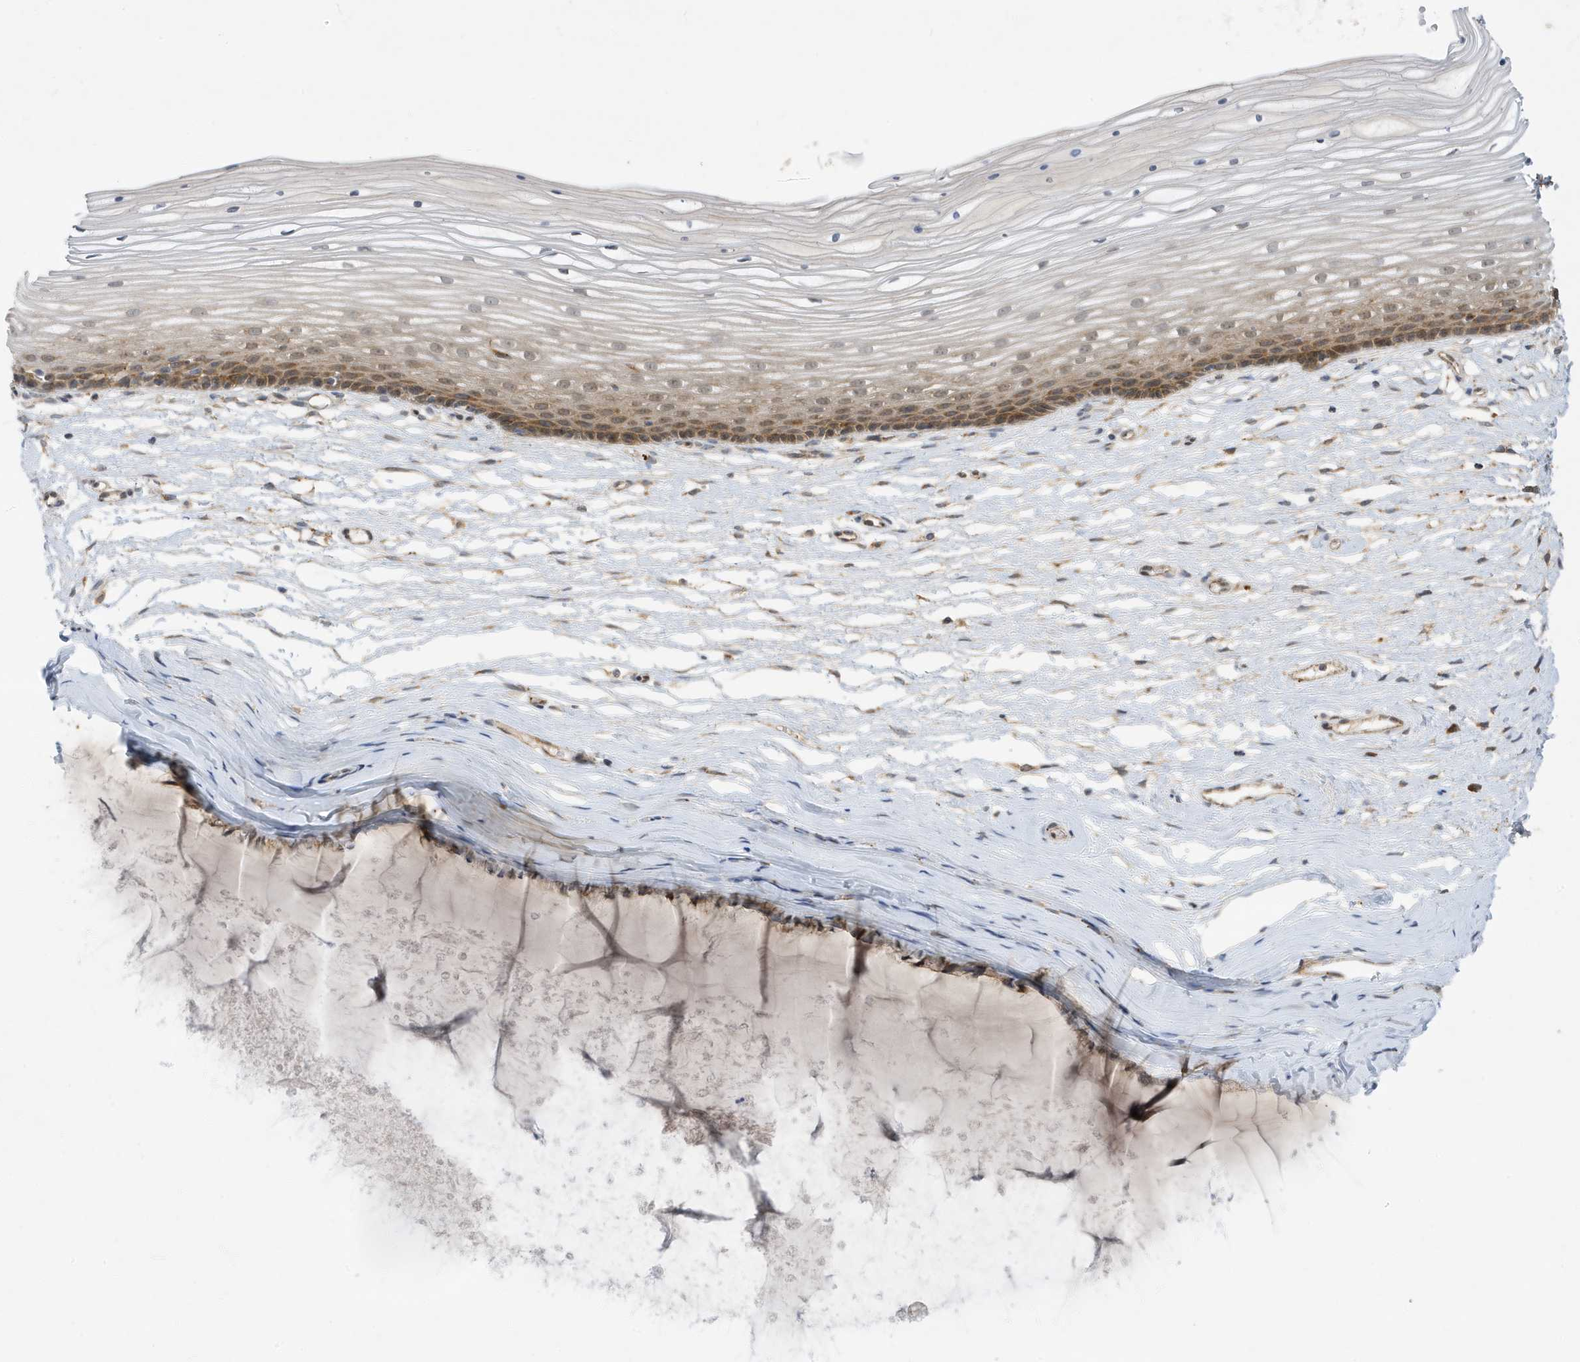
{"staining": {"intensity": "moderate", "quantity": ">75%", "location": "cytoplasmic/membranous"}, "tissue": "vagina", "cell_type": "Squamous epithelial cells", "image_type": "normal", "snomed": [{"axis": "morphology", "description": "Normal tissue, NOS"}, {"axis": "topography", "description": "Vagina"}, {"axis": "topography", "description": "Cervix"}], "caption": "Immunohistochemistry (DAB (3,3'-diaminobenzidine)) staining of normal vagina demonstrates moderate cytoplasmic/membranous protein positivity in approximately >75% of squamous epithelial cells. Immunohistochemistry stains the protein in brown and the nuclei are stained blue.", "gene": "ZNF507", "patient": {"sex": "female", "age": 40}}